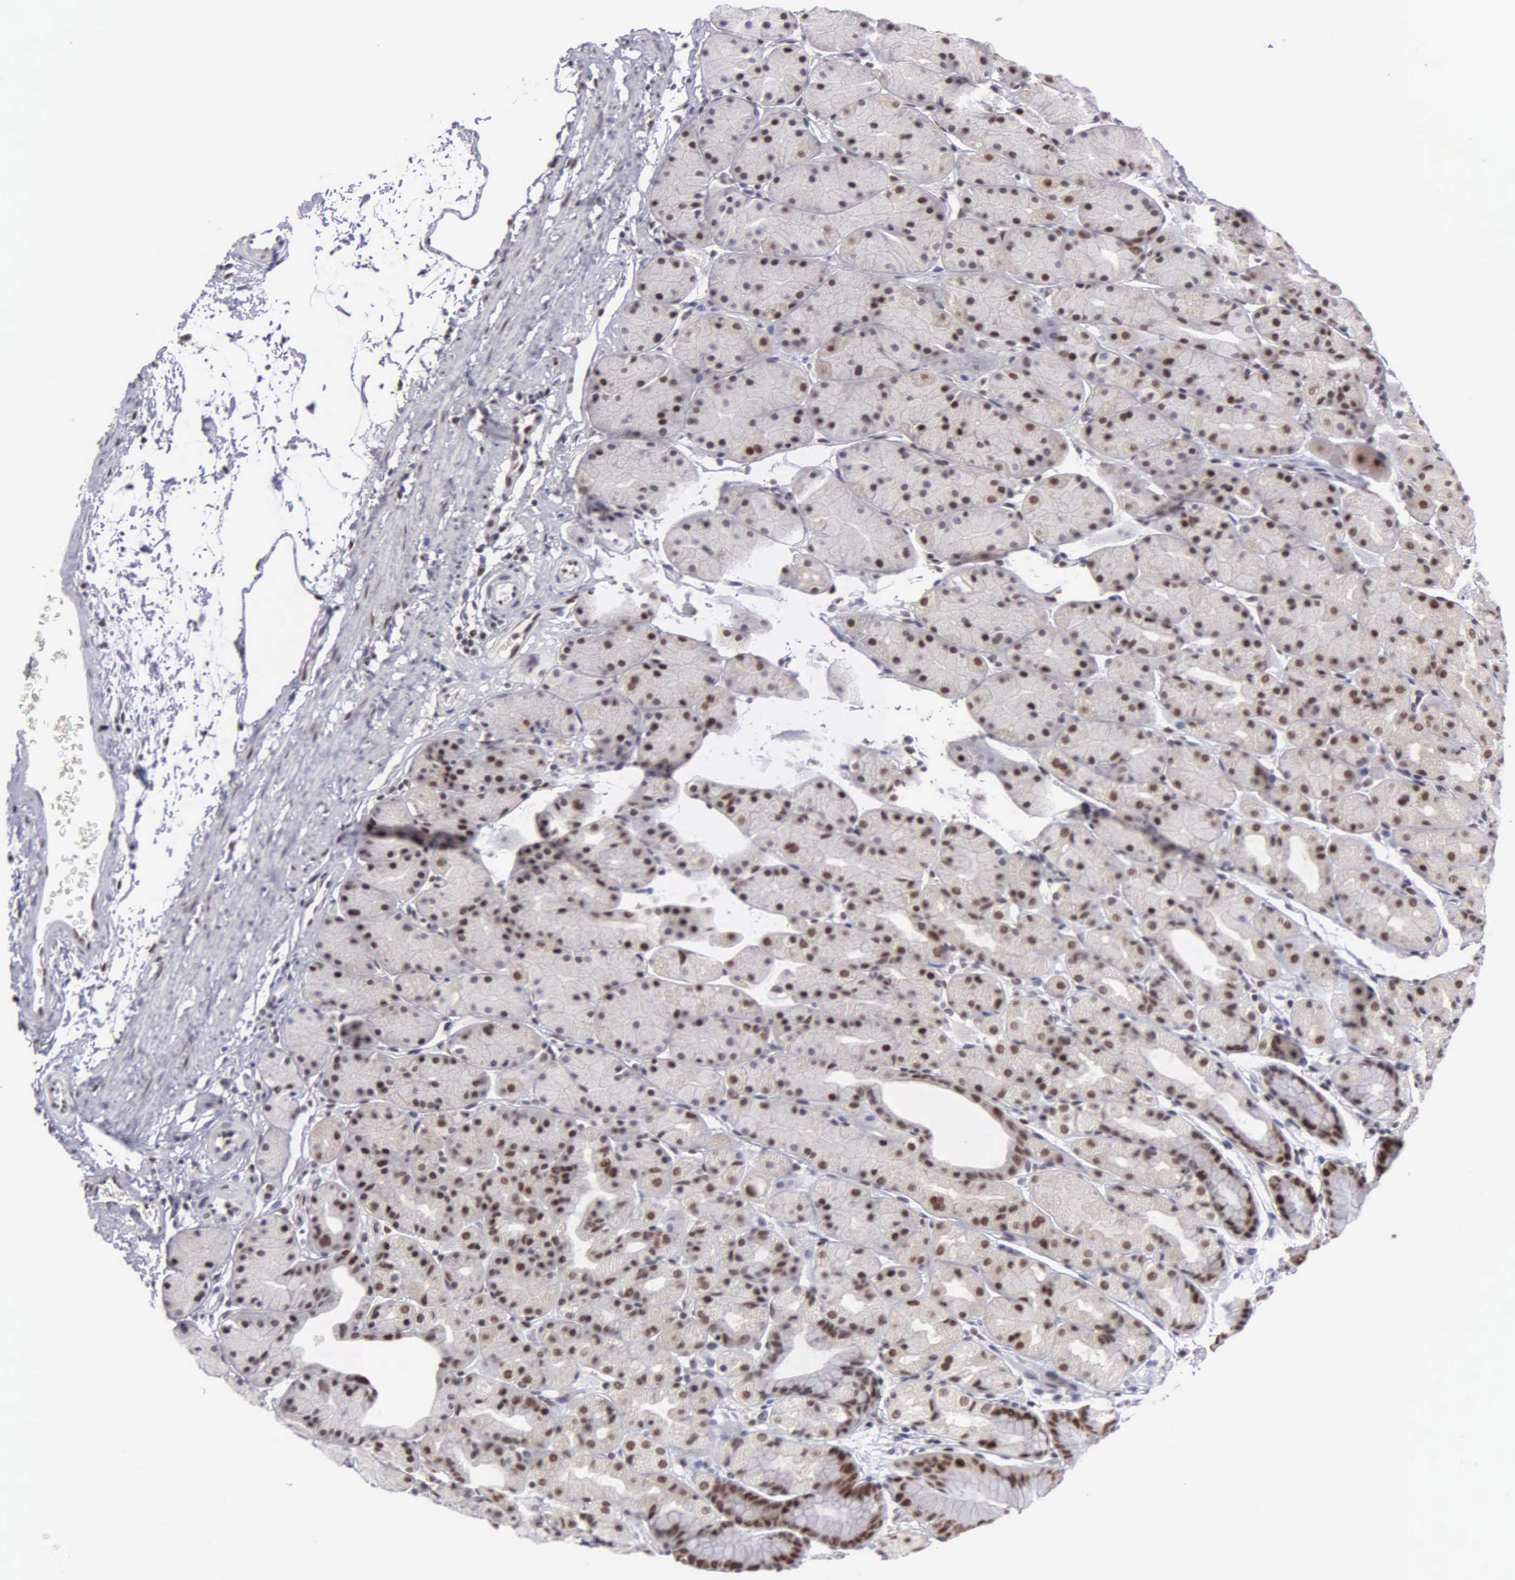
{"staining": {"intensity": "moderate", "quantity": ">75%", "location": "nuclear"}, "tissue": "stomach", "cell_type": "Glandular cells", "image_type": "normal", "snomed": [{"axis": "morphology", "description": "Adenocarcinoma, NOS"}, {"axis": "topography", "description": "Stomach, upper"}], "caption": "Stomach stained with immunohistochemistry (IHC) exhibits moderate nuclear expression in about >75% of glandular cells. The protein is shown in brown color, while the nuclei are stained blue.", "gene": "UBR7", "patient": {"sex": "male", "age": 47}}